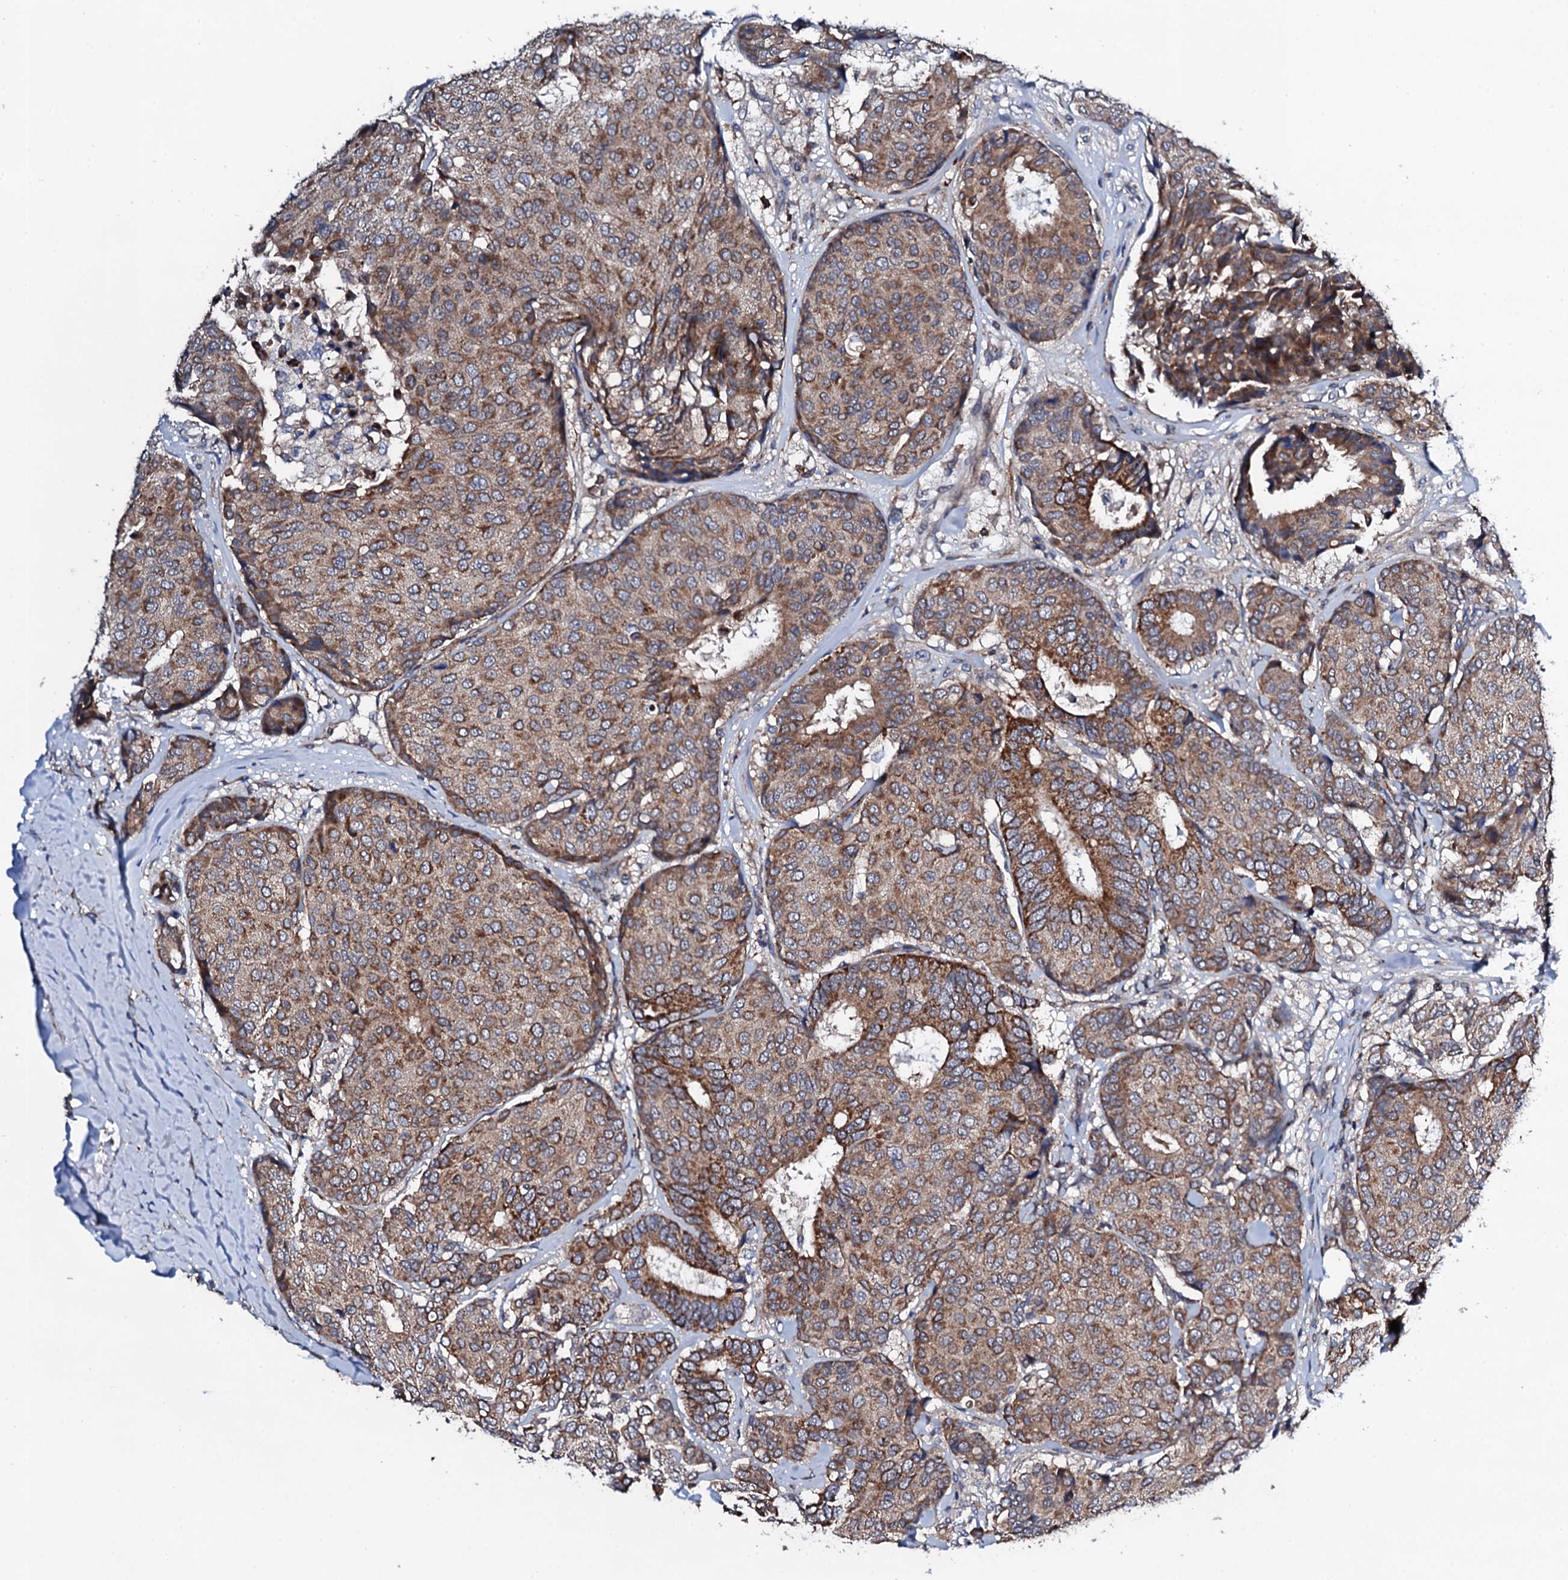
{"staining": {"intensity": "moderate", "quantity": ">75%", "location": "cytoplasmic/membranous"}, "tissue": "breast cancer", "cell_type": "Tumor cells", "image_type": "cancer", "snomed": [{"axis": "morphology", "description": "Duct carcinoma"}, {"axis": "topography", "description": "Breast"}], "caption": "Human infiltrating ductal carcinoma (breast) stained with a protein marker demonstrates moderate staining in tumor cells.", "gene": "COG4", "patient": {"sex": "female", "age": 75}}